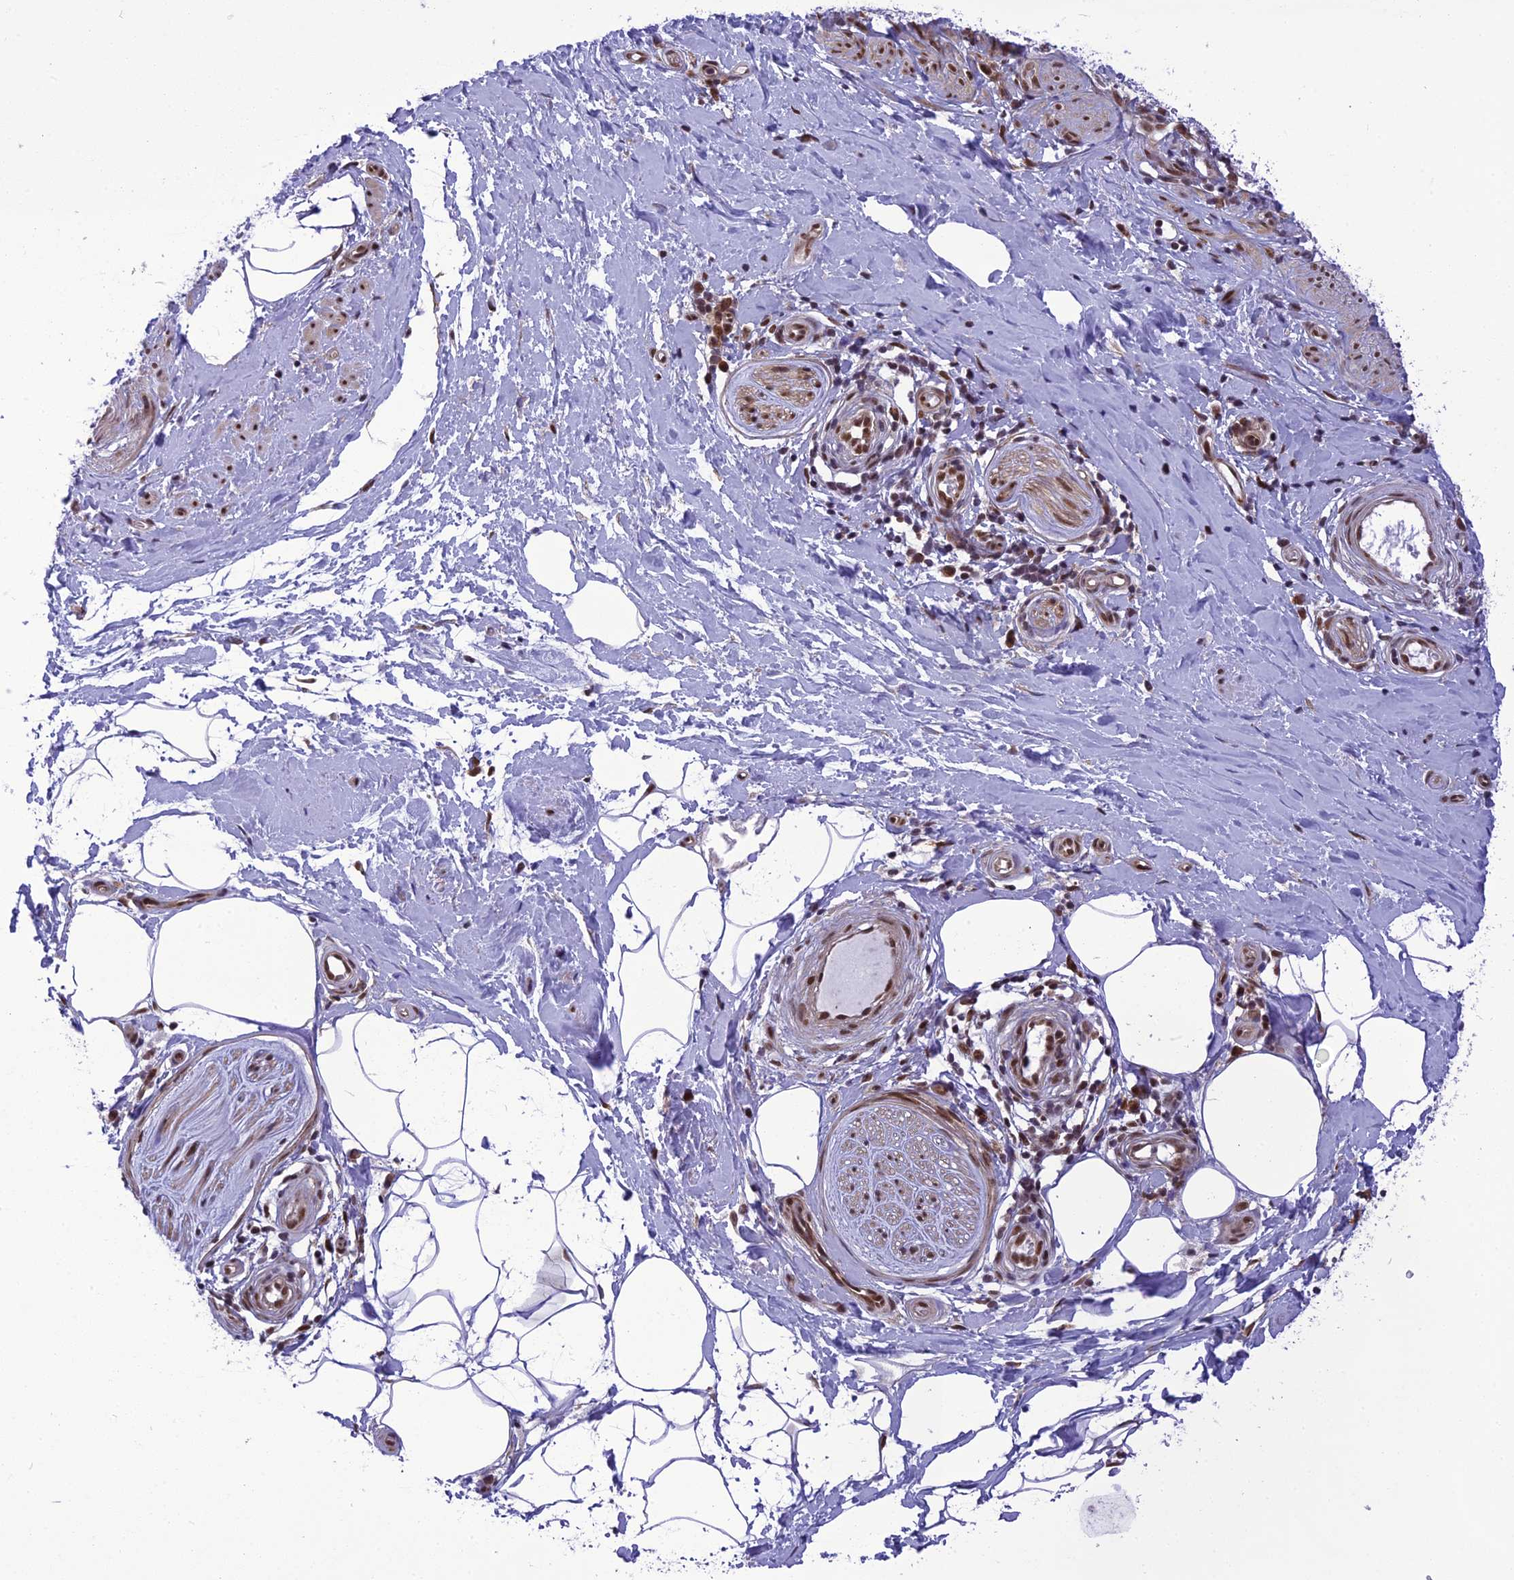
{"staining": {"intensity": "strong", "quantity": "25%-75%", "location": "nuclear"}, "tissue": "adipose tissue", "cell_type": "Adipocytes", "image_type": "normal", "snomed": [{"axis": "morphology", "description": "Normal tissue, NOS"}, {"axis": "topography", "description": "Soft tissue"}, {"axis": "topography", "description": "Adipose tissue"}, {"axis": "topography", "description": "Vascular tissue"}, {"axis": "topography", "description": "Peripheral nerve tissue"}], "caption": "Adipose tissue stained with IHC reveals strong nuclear staining in about 25%-75% of adipocytes.", "gene": "RTRAF", "patient": {"sex": "male", "age": 74}}